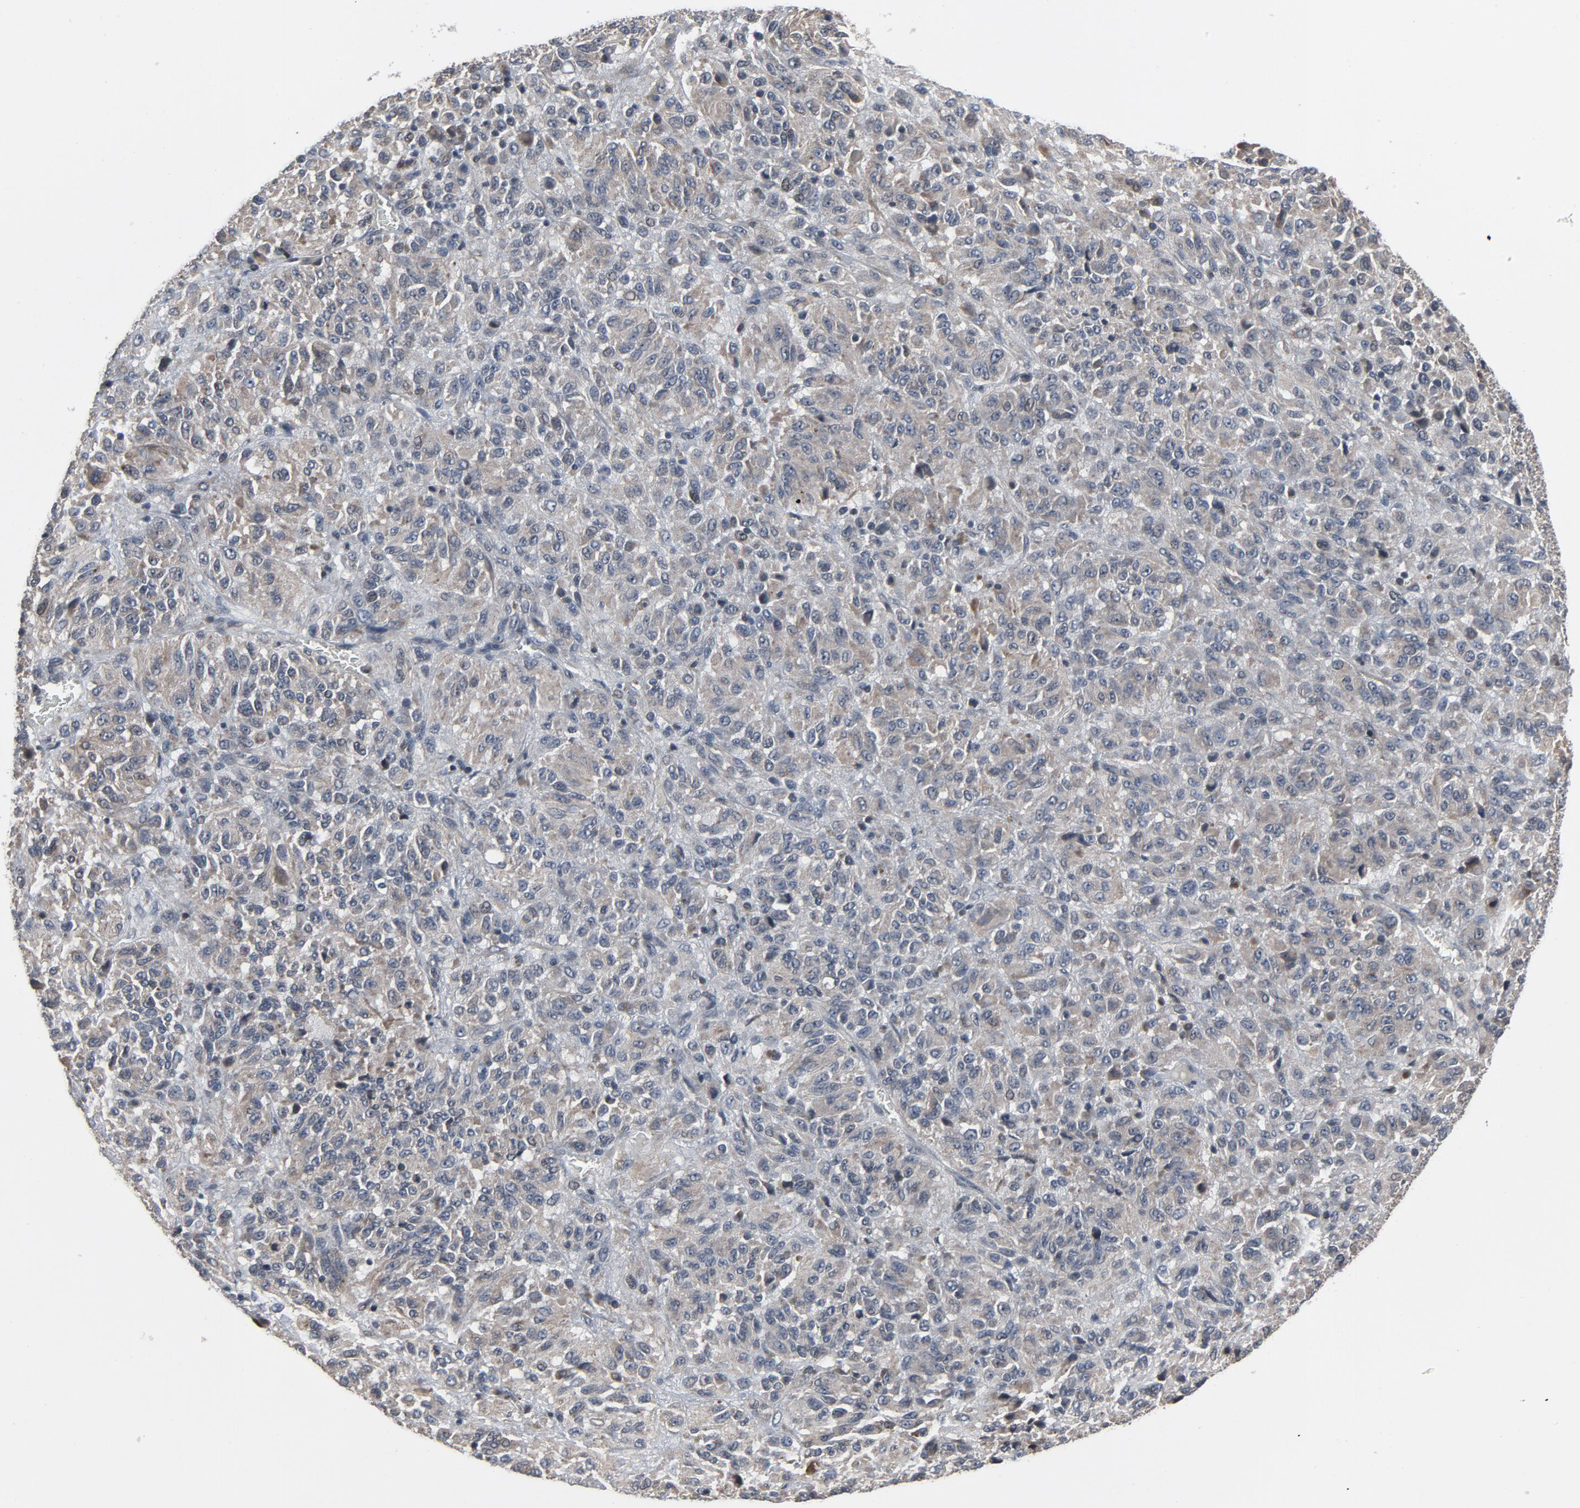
{"staining": {"intensity": "negative", "quantity": "none", "location": "none"}, "tissue": "melanoma", "cell_type": "Tumor cells", "image_type": "cancer", "snomed": [{"axis": "morphology", "description": "Malignant melanoma, Metastatic site"}, {"axis": "topography", "description": "Lung"}], "caption": "There is no significant staining in tumor cells of melanoma.", "gene": "PDZD4", "patient": {"sex": "male", "age": 64}}